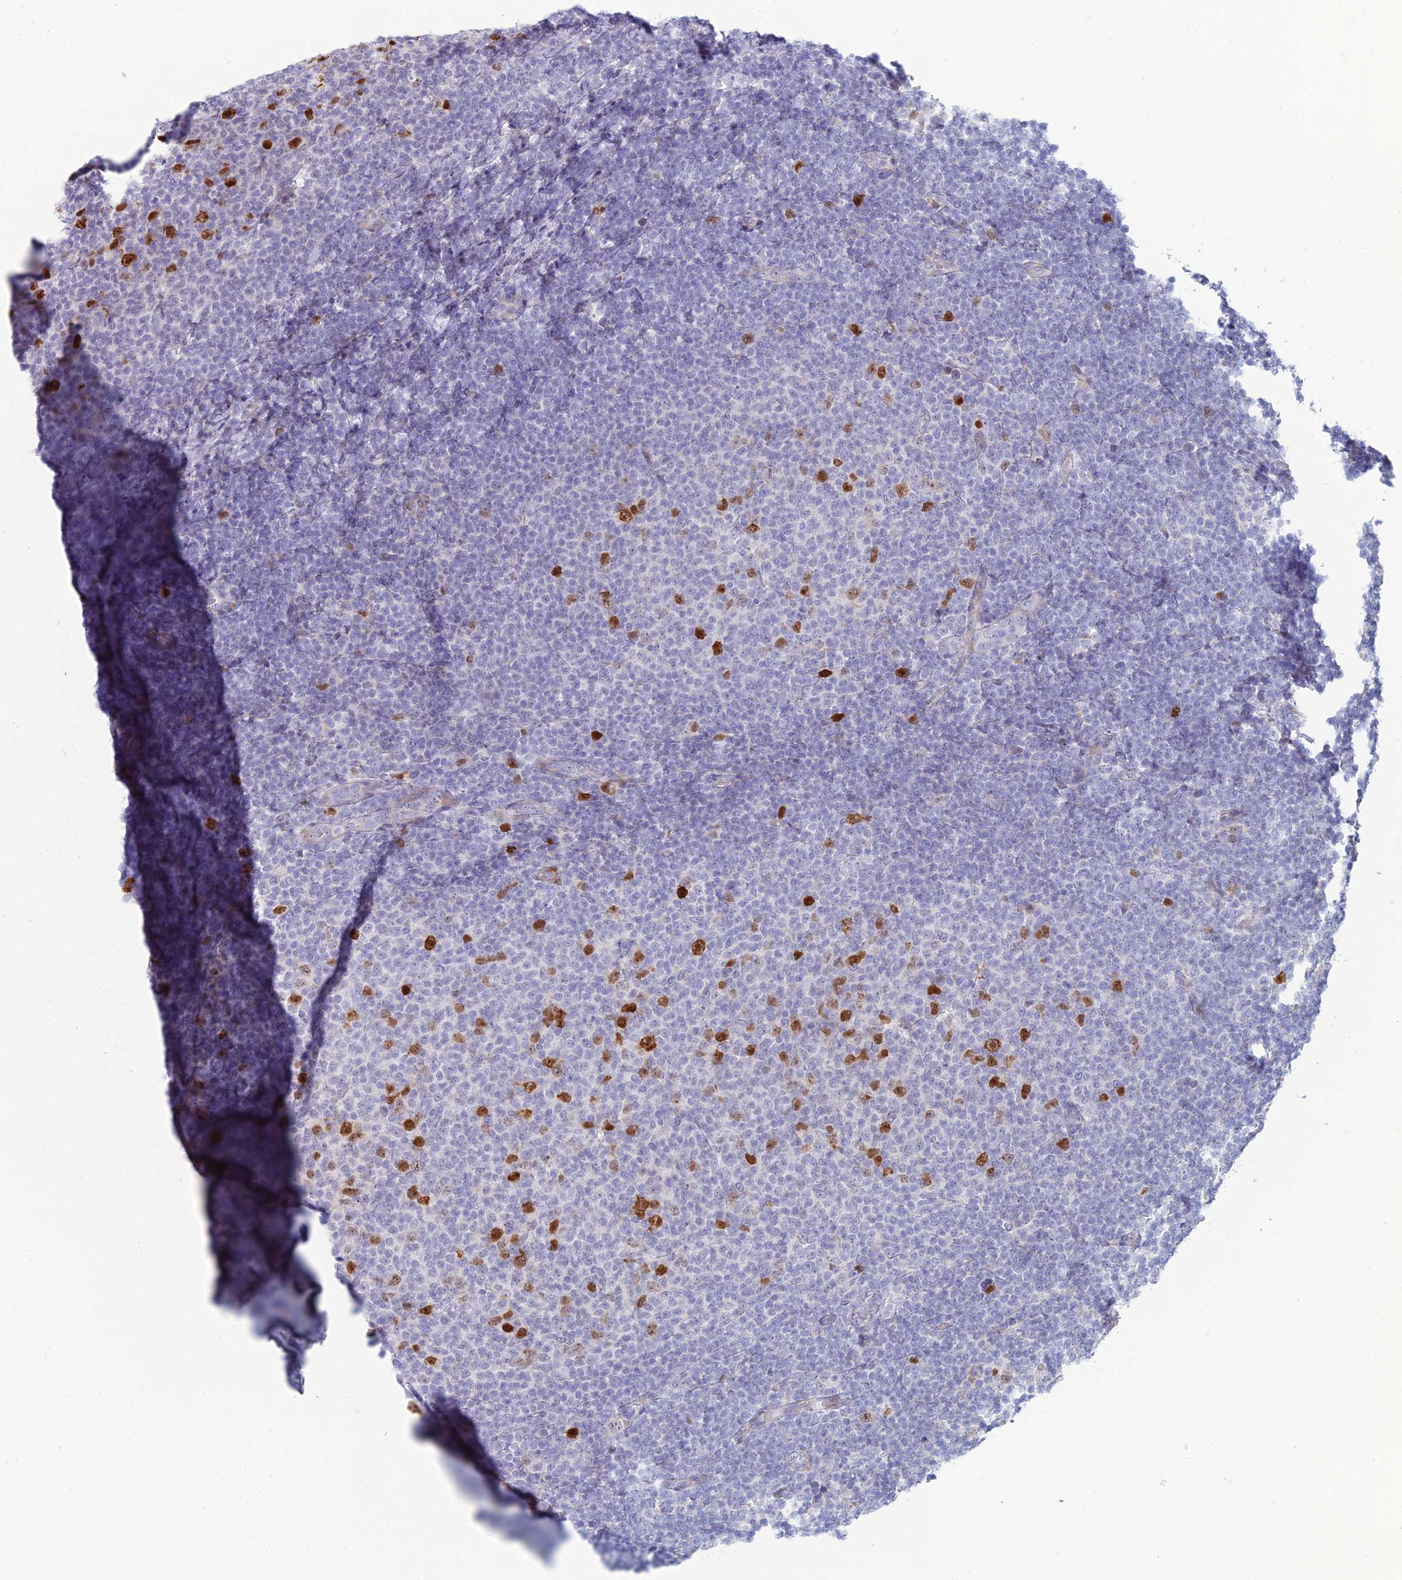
{"staining": {"intensity": "strong", "quantity": "<25%", "location": "nuclear"}, "tissue": "lymphoma", "cell_type": "Tumor cells", "image_type": "cancer", "snomed": [{"axis": "morphology", "description": "Malignant lymphoma, non-Hodgkin's type, Low grade"}, {"axis": "topography", "description": "Lymph node"}], "caption": "Protein analysis of lymphoma tissue reveals strong nuclear positivity in approximately <25% of tumor cells. The protein is stained brown, and the nuclei are stained in blue (DAB IHC with brightfield microscopy, high magnification).", "gene": "NUSAP1", "patient": {"sex": "male", "age": 66}}